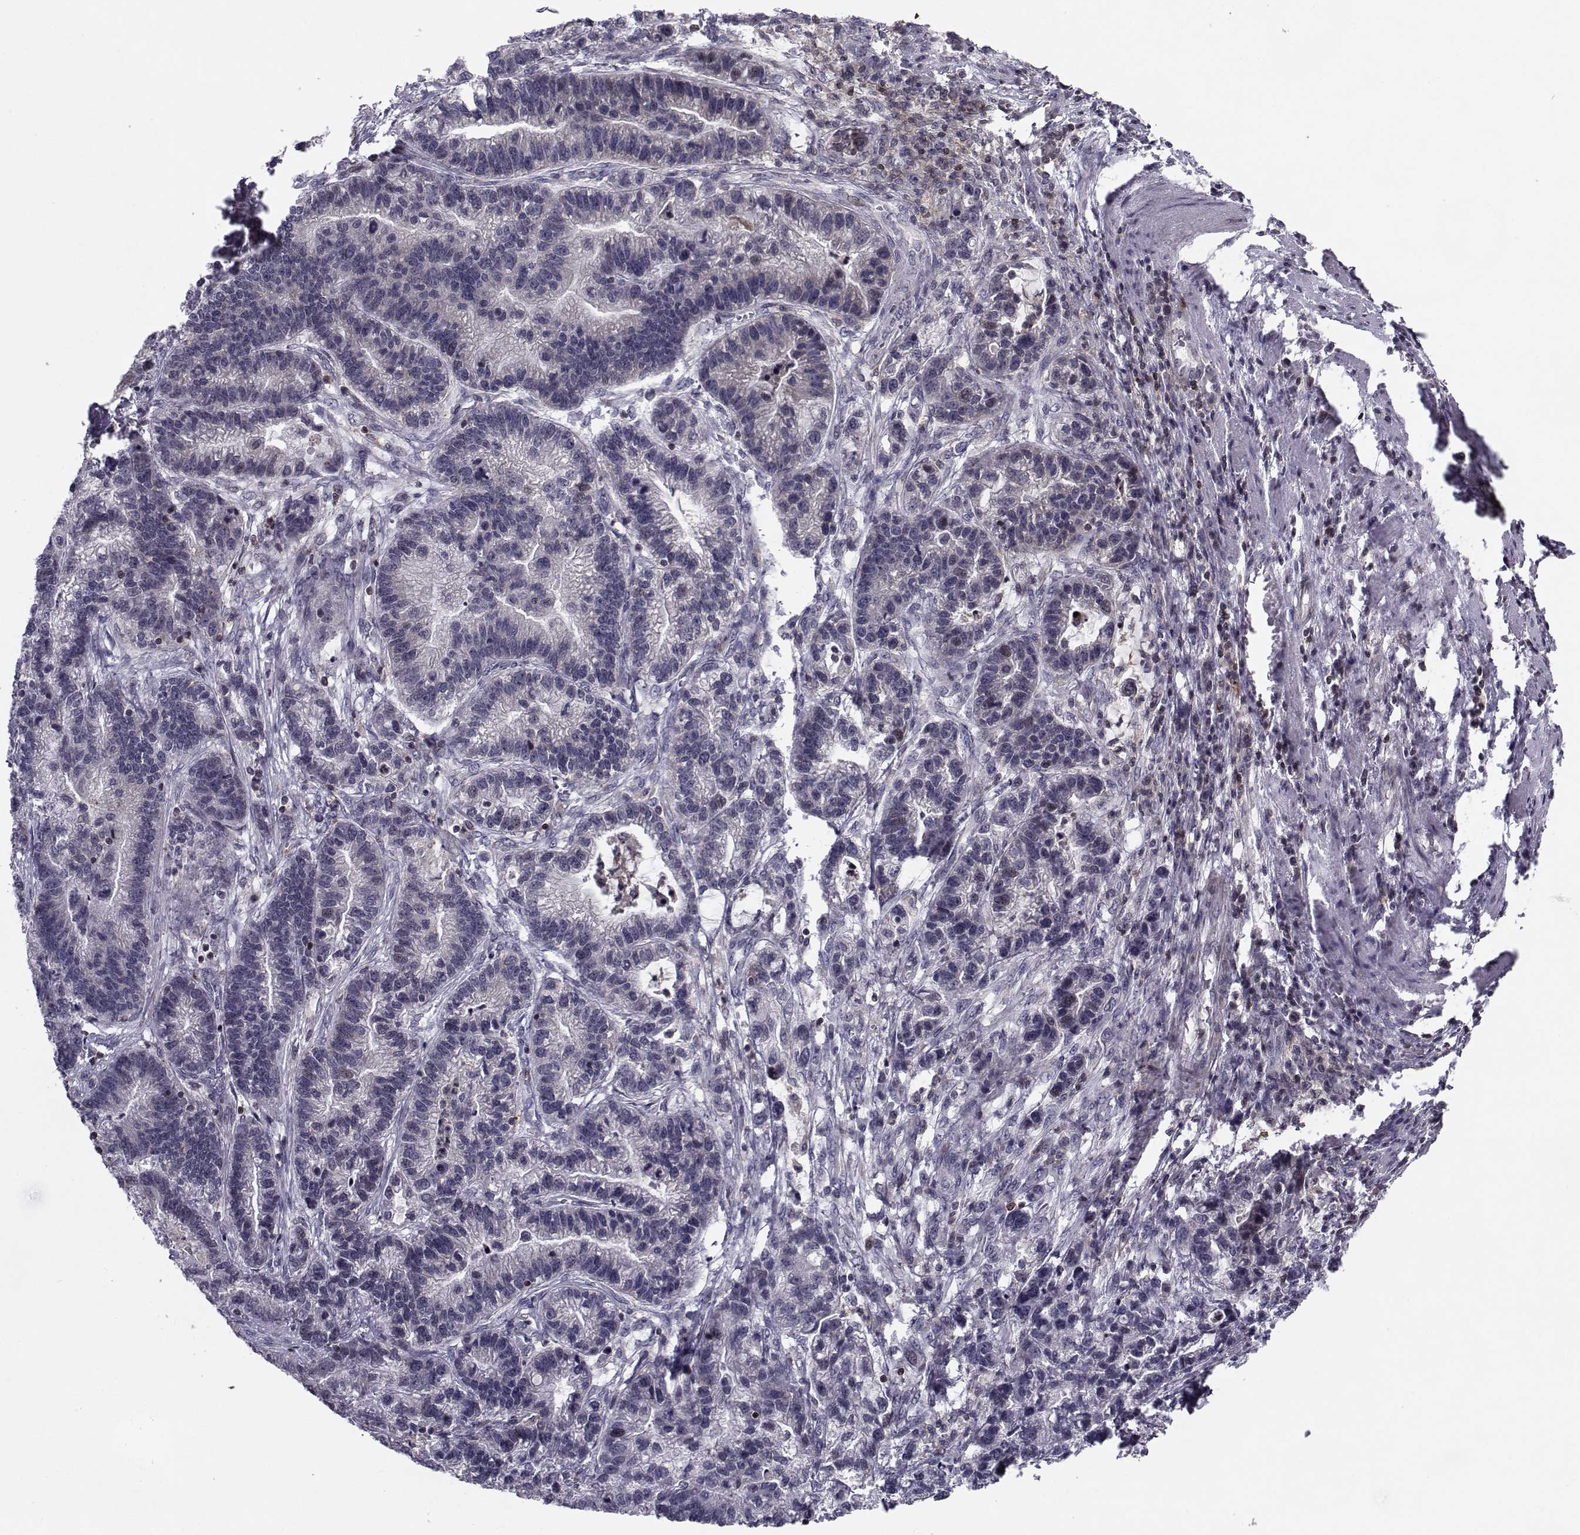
{"staining": {"intensity": "negative", "quantity": "none", "location": "none"}, "tissue": "stomach cancer", "cell_type": "Tumor cells", "image_type": "cancer", "snomed": [{"axis": "morphology", "description": "Adenocarcinoma, NOS"}, {"axis": "topography", "description": "Stomach"}], "caption": "A high-resolution photomicrograph shows immunohistochemistry (IHC) staining of stomach cancer, which reveals no significant staining in tumor cells. Nuclei are stained in blue.", "gene": "PCP4L1", "patient": {"sex": "male", "age": 83}}